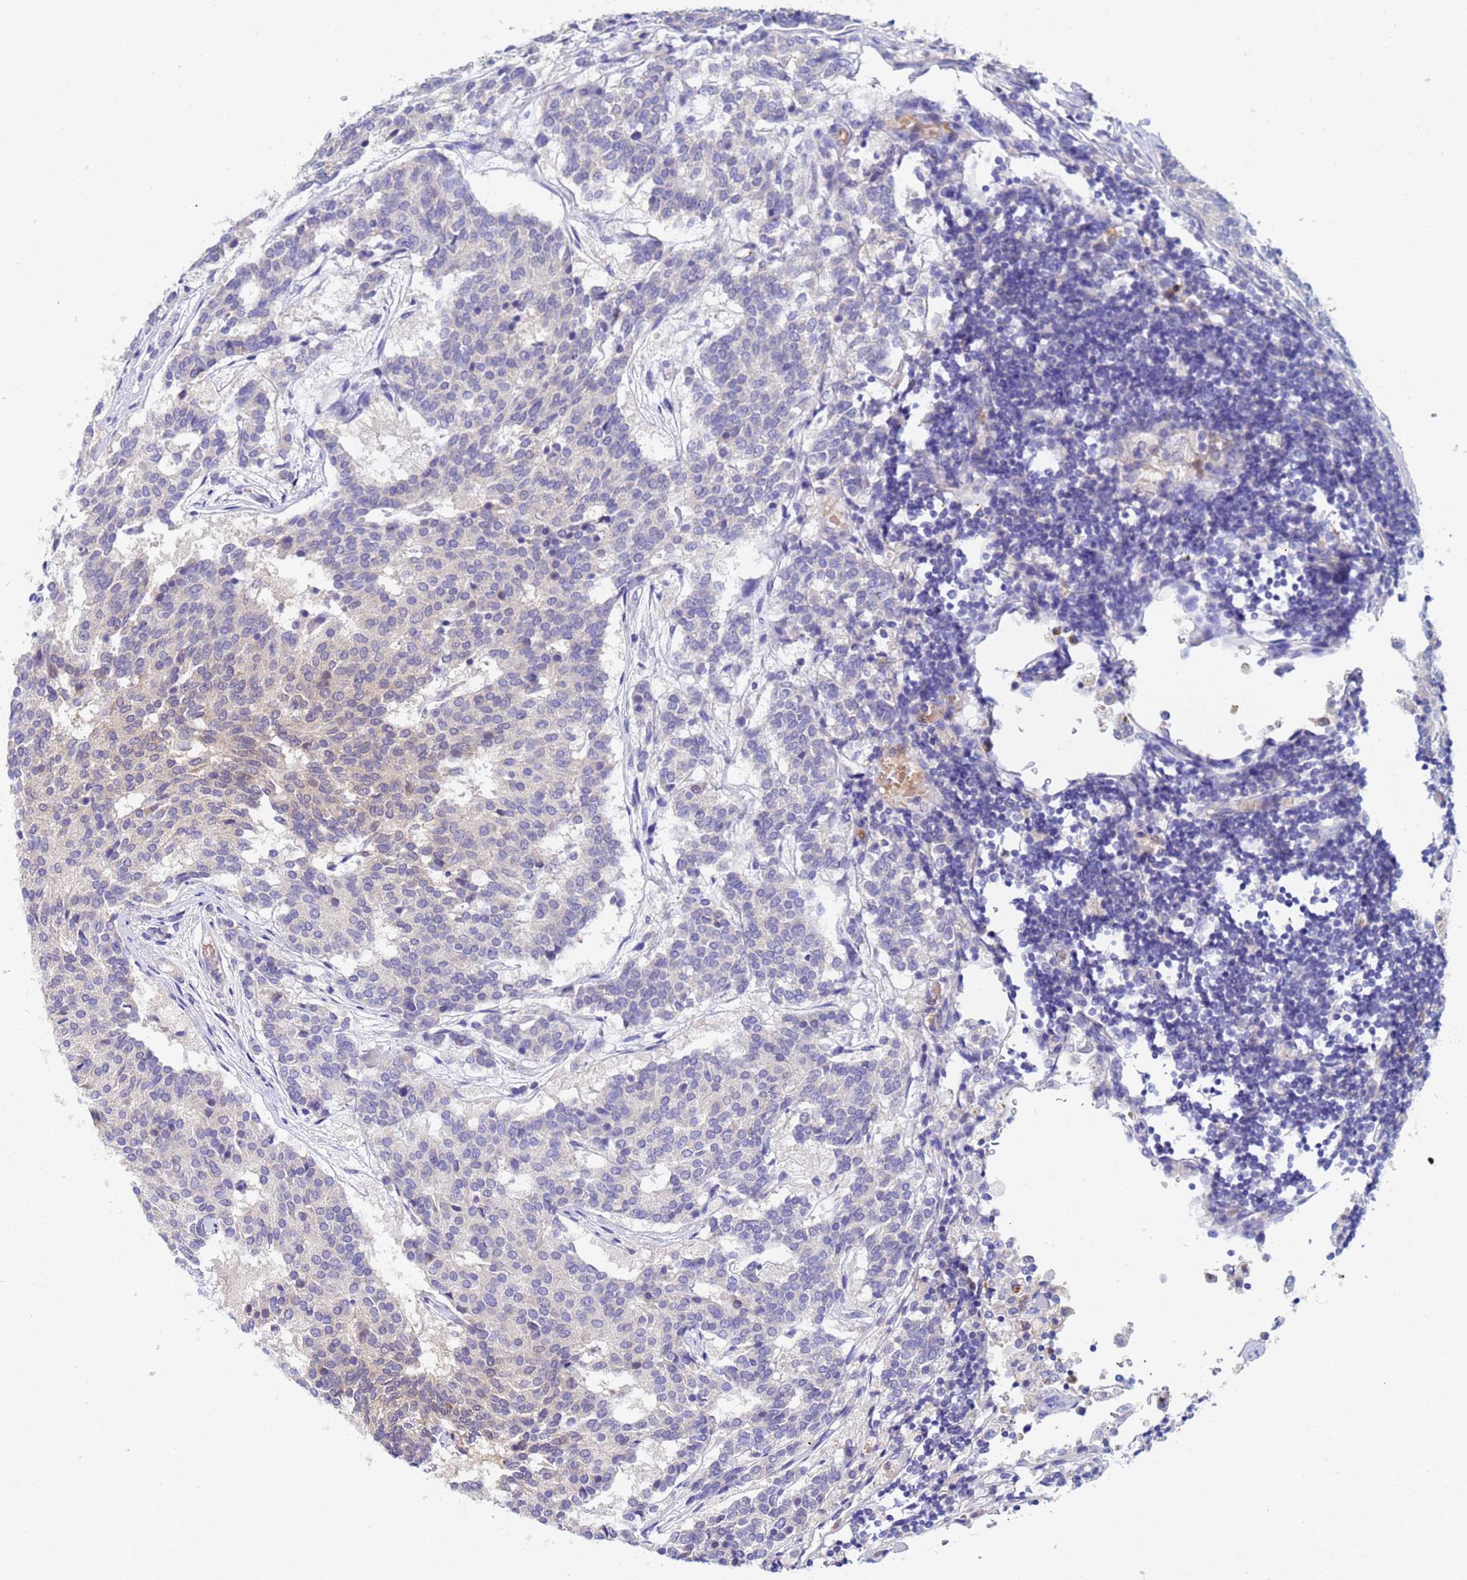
{"staining": {"intensity": "weak", "quantity": "<25%", "location": "cytoplasmic/membranous,nuclear"}, "tissue": "carcinoid", "cell_type": "Tumor cells", "image_type": "cancer", "snomed": [{"axis": "morphology", "description": "Carcinoid, malignant, NOS"}, {"axis": "topography", "description": "Pancreas"}], "caption": "Malignant carcinoid was stained to show a protein in brown. There is no significant staining in tumor cells.", "gene": "TTLL11", "patient": {"sex": "female", "age": 54}}